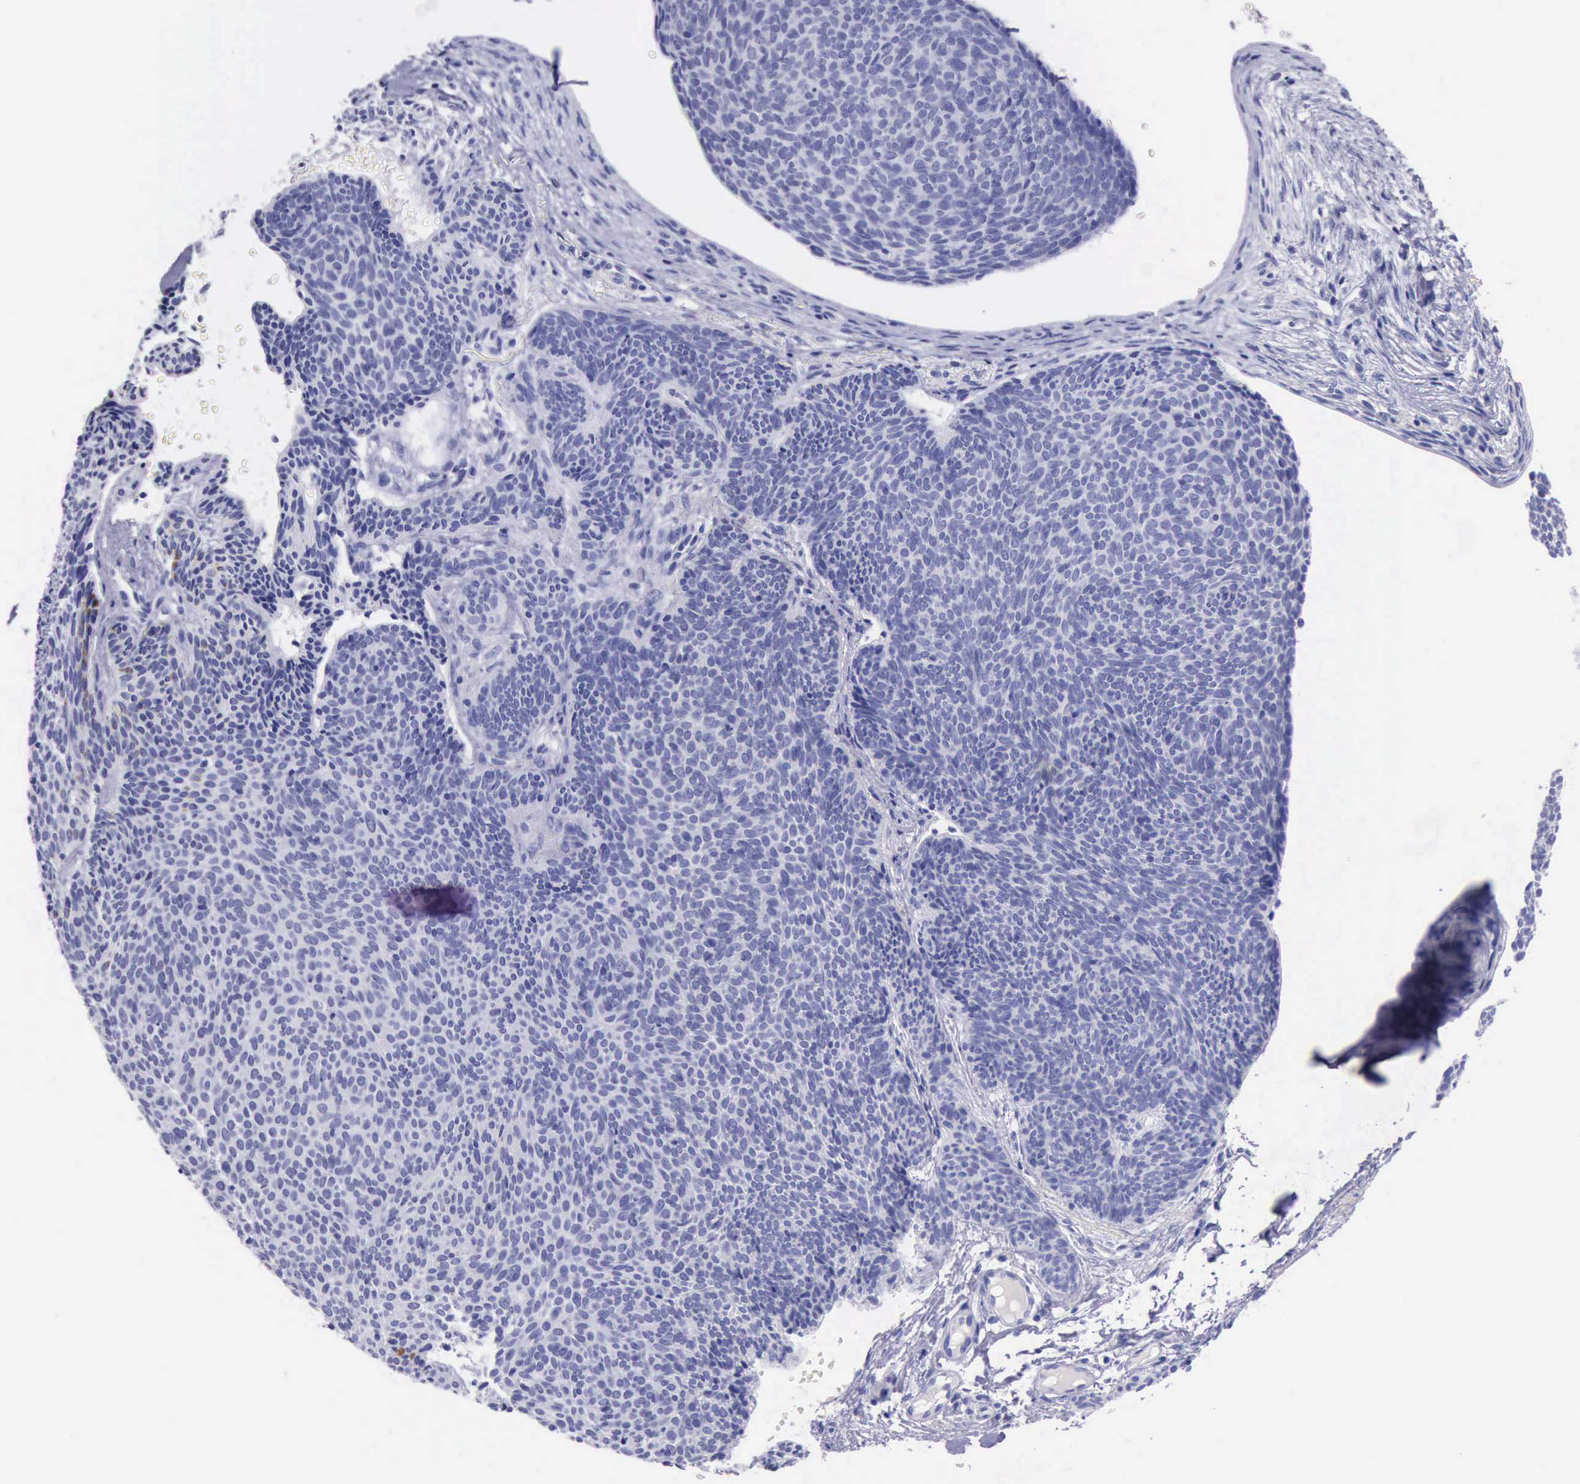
{"staining": {"intensity": "negative", "quantity": "none", "location": "none"}, "tissue": "skin cancer", "cell_type": "Tumor cells", "image_type": "cancer", "snomed": [{"axis": "morphology", "description": "Basal cell carcinoma"}, {"axis": "topography", "description": "Skin"}], "caption": "Tumor cells are negative for brown protein staining in skin basal cell carcinoma.", "gene": "KRT8", "patient": {"sex": "male", "age": 84}}